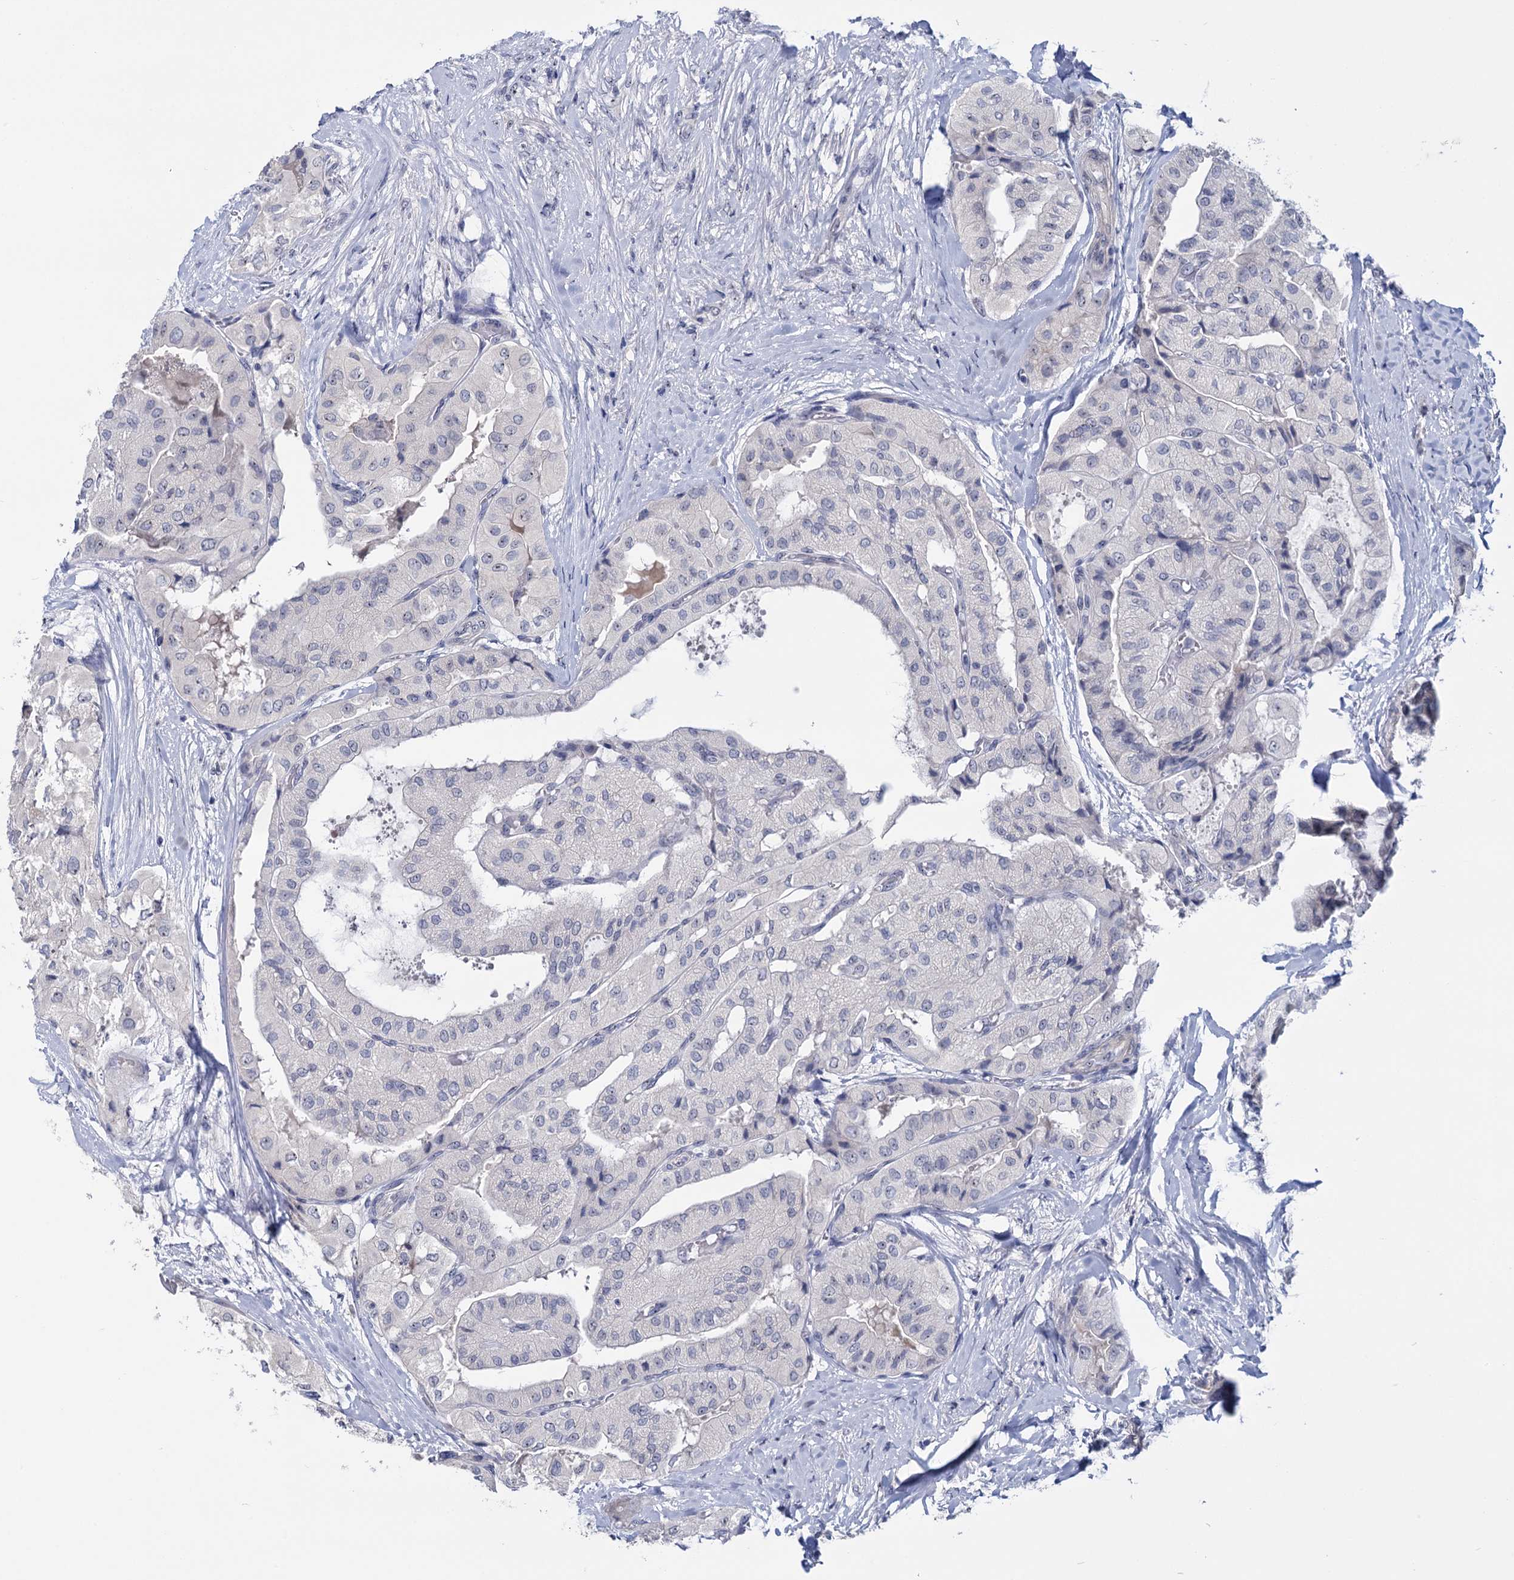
{"staining": {"intensity": "negative", "quantity": "none", "location": "none"}, "tissue": "thyroid cancer", "cell_type": "Tumor cells", "image_type": "cancer", "snomed": [{"axis": "morphology", "description": "Papillary adenocarcinoma, NOS"}, {"axis": "topography", "description": "Thyroid gland"}], "caption": "The immunohistochemistry photomicrograph has no significant expression in tumor cells of thyroid cancer (papillary adenocarcinoma) tissue.", "gene": "SFN", "patient": {"sex": "female", "age": 59}}